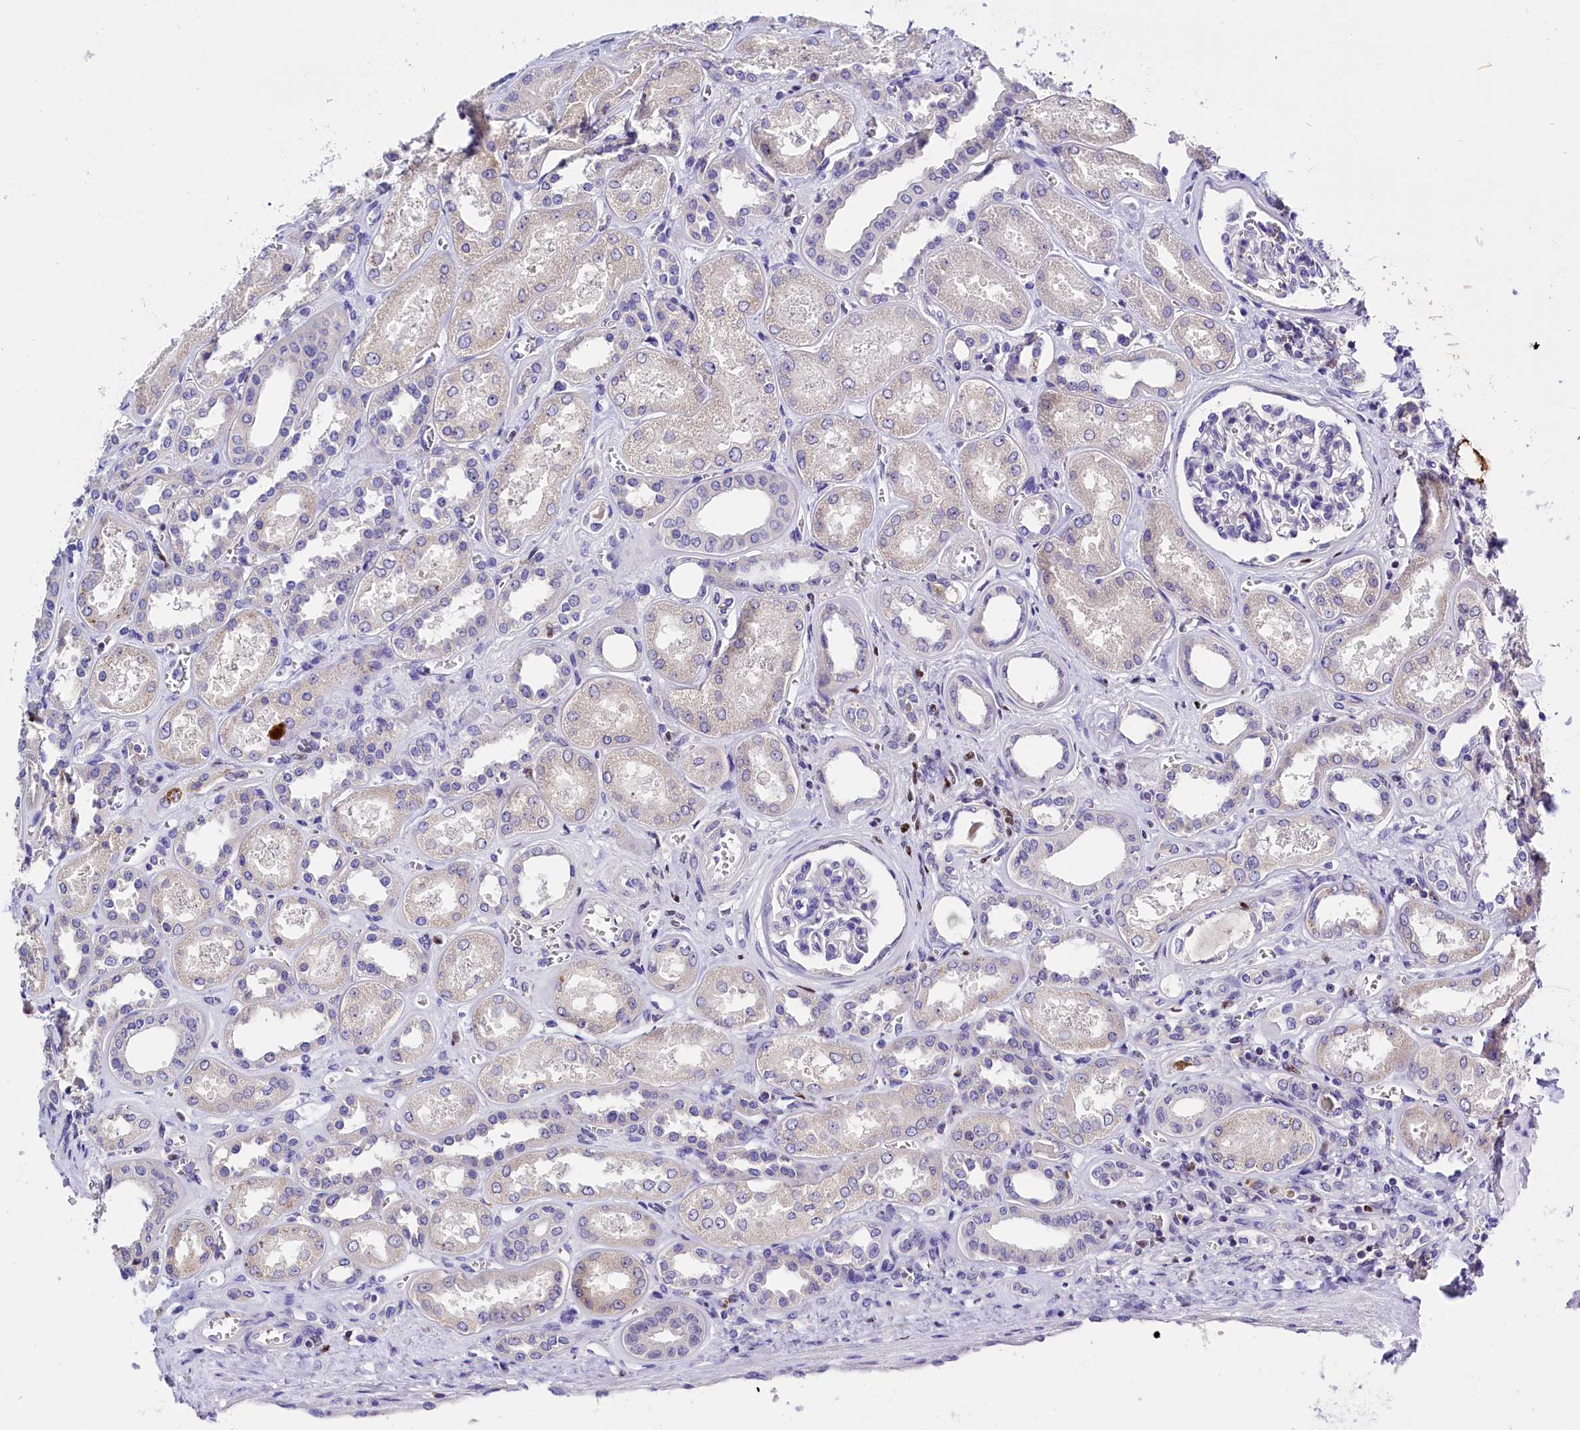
{"staining": {"intensity": "negative", "quantity": "none", "location": "none"}, "tissue": "kidney", "cell_type": "Cells in glomeruli", "image_type": "normal", "snomed": [{"axis": "morphology", "description": "Normal tissue, NOS"}, {"axis": "morphology", "description": "Adenocarcinoma, NOS"}, {"axis": "topography", "description": "Kidney"}], "caption": "The histopathology image displays no significant positivity in cells in glomeruli of kidney.", "gene": "BTBD9", "patient": {"sex": "female", "age": 68}}